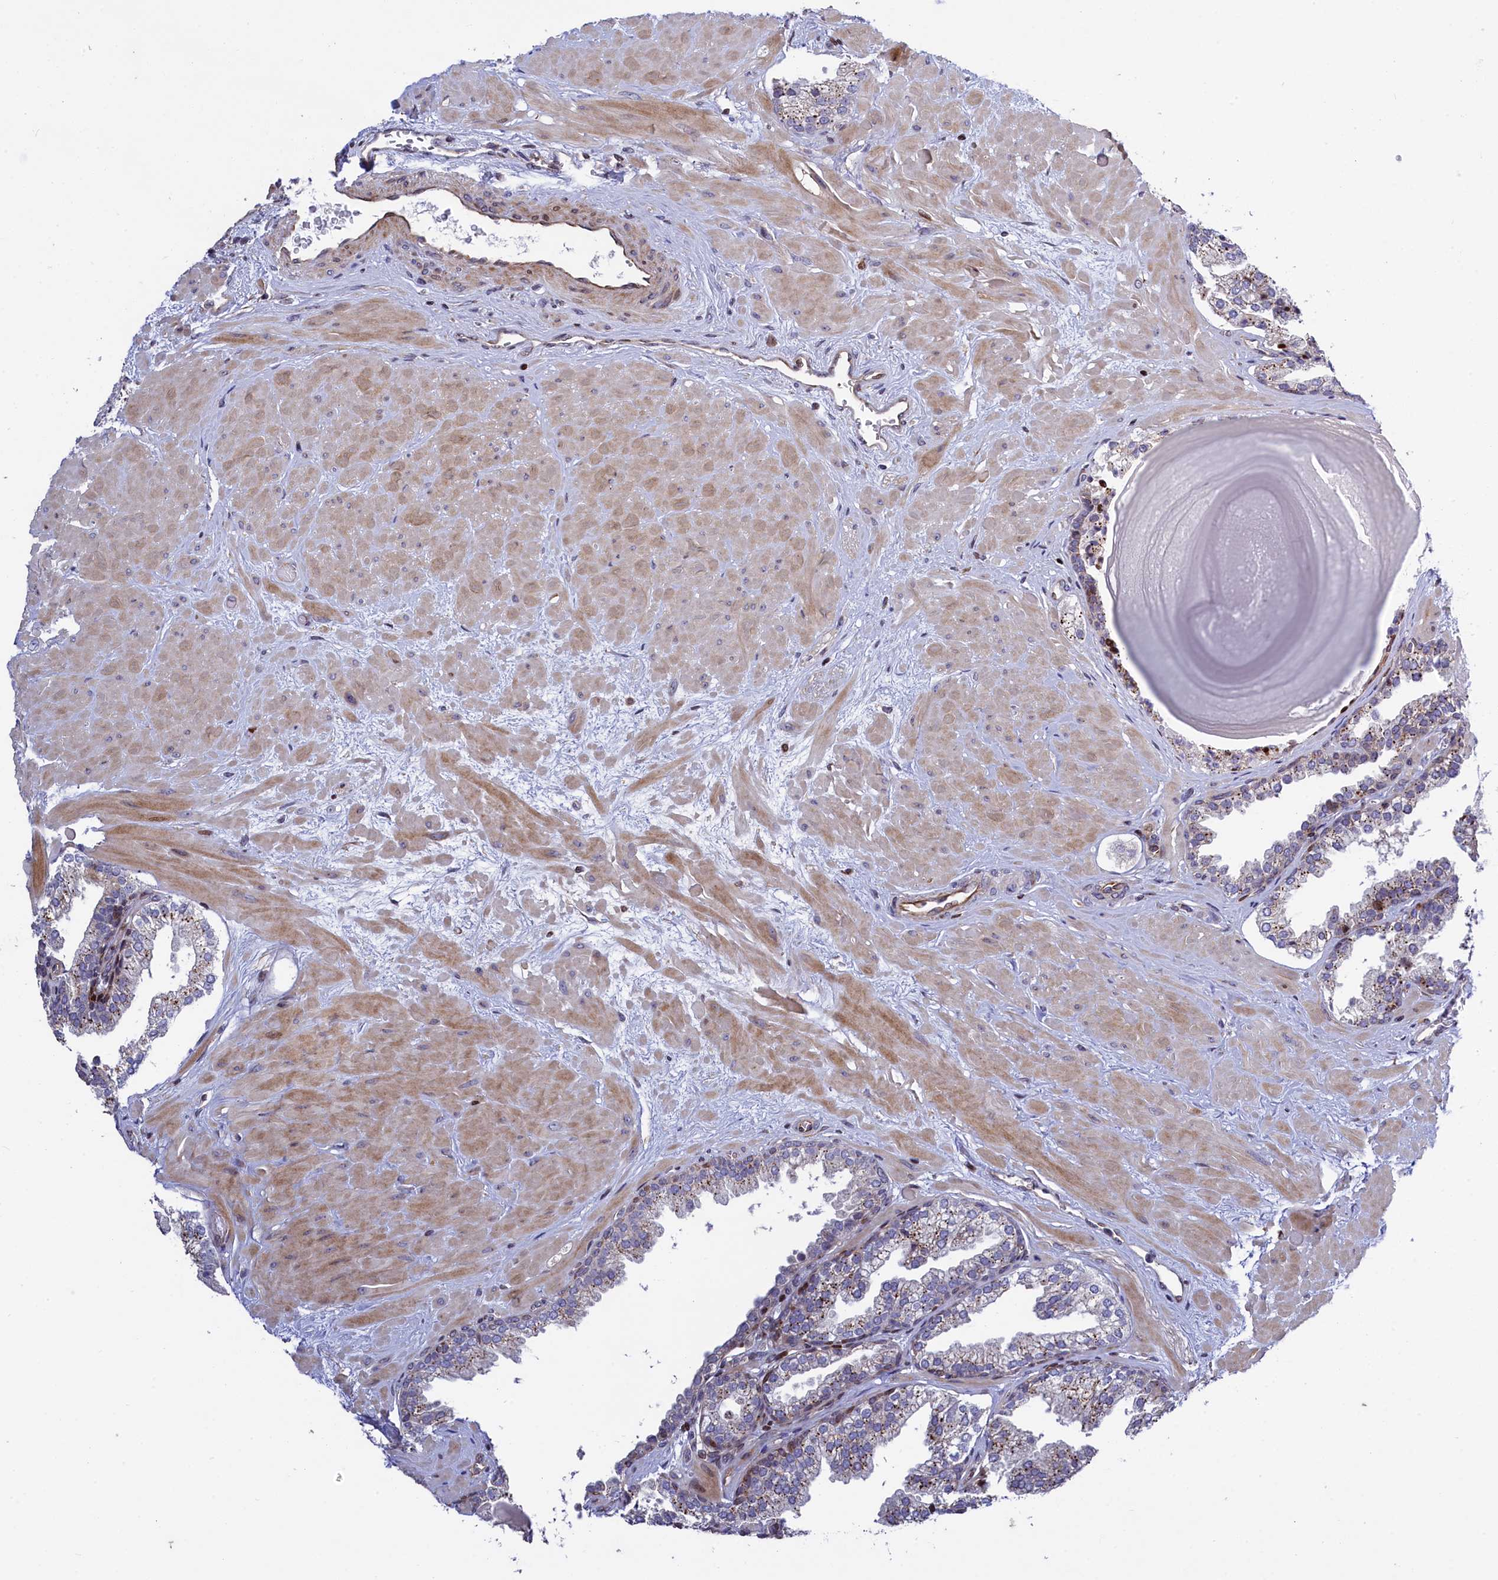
{"staining": {"intensity": "moderate", "quantity": "<25%", "location": "cytoplasmic/membranous"}, "tissue": "prostate", "cell_type": "Glandular cells", "image_type": "normal", "snomed": [{"axis": "morphology", "description": "Normal tissue, NOS"}, {"axis": "topography", "description": "Prostate"}], "caption": "Moderate cytoplasmic/membranous expression for a protein is appreciated in approximately <25% of glandular cells of benign prostate using immunohistochemistry.", "gene": "TGDS", "patient": {"sex": "male", "age": 48}}